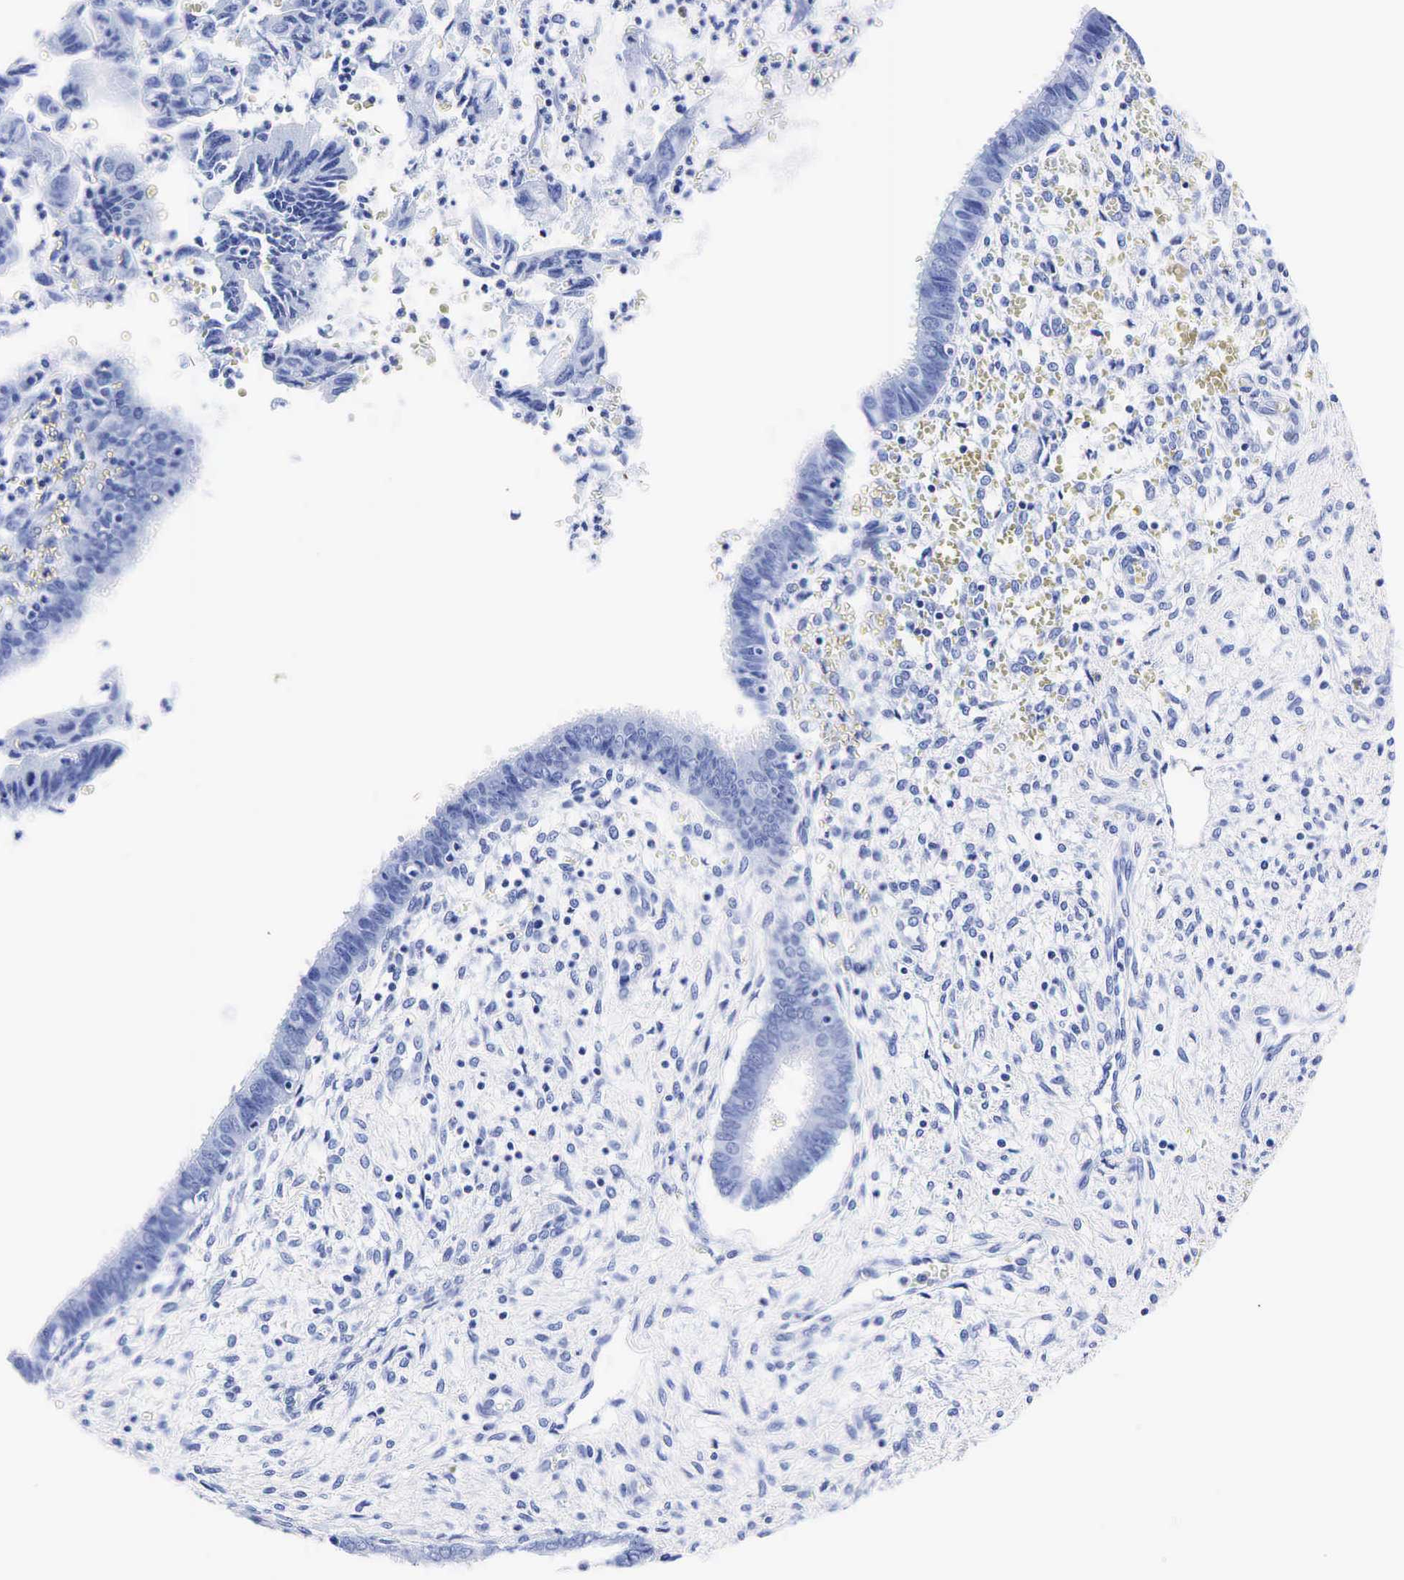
{"staining": {"intensity": "negative", "quantity": "none", "location": "none"}, "tissue": "cervical cancer", "cell_type": "Tumor cells", "image_type": "cancer", "snomed": [{"axis": "morphology", "description": "Normal tissue, NOS"}, {"axis": "morphology", "description": "Adenocarcinoma, NOS"}, {"axis": "topography", "description": "Cervix"}], "caption": "Adenocarcinoma (cervical) stained for a protein using immunohistochemistry displays no staining tumor cells.", "gene": "KLK3", "patient": {"sex": "female", "age": 34}}